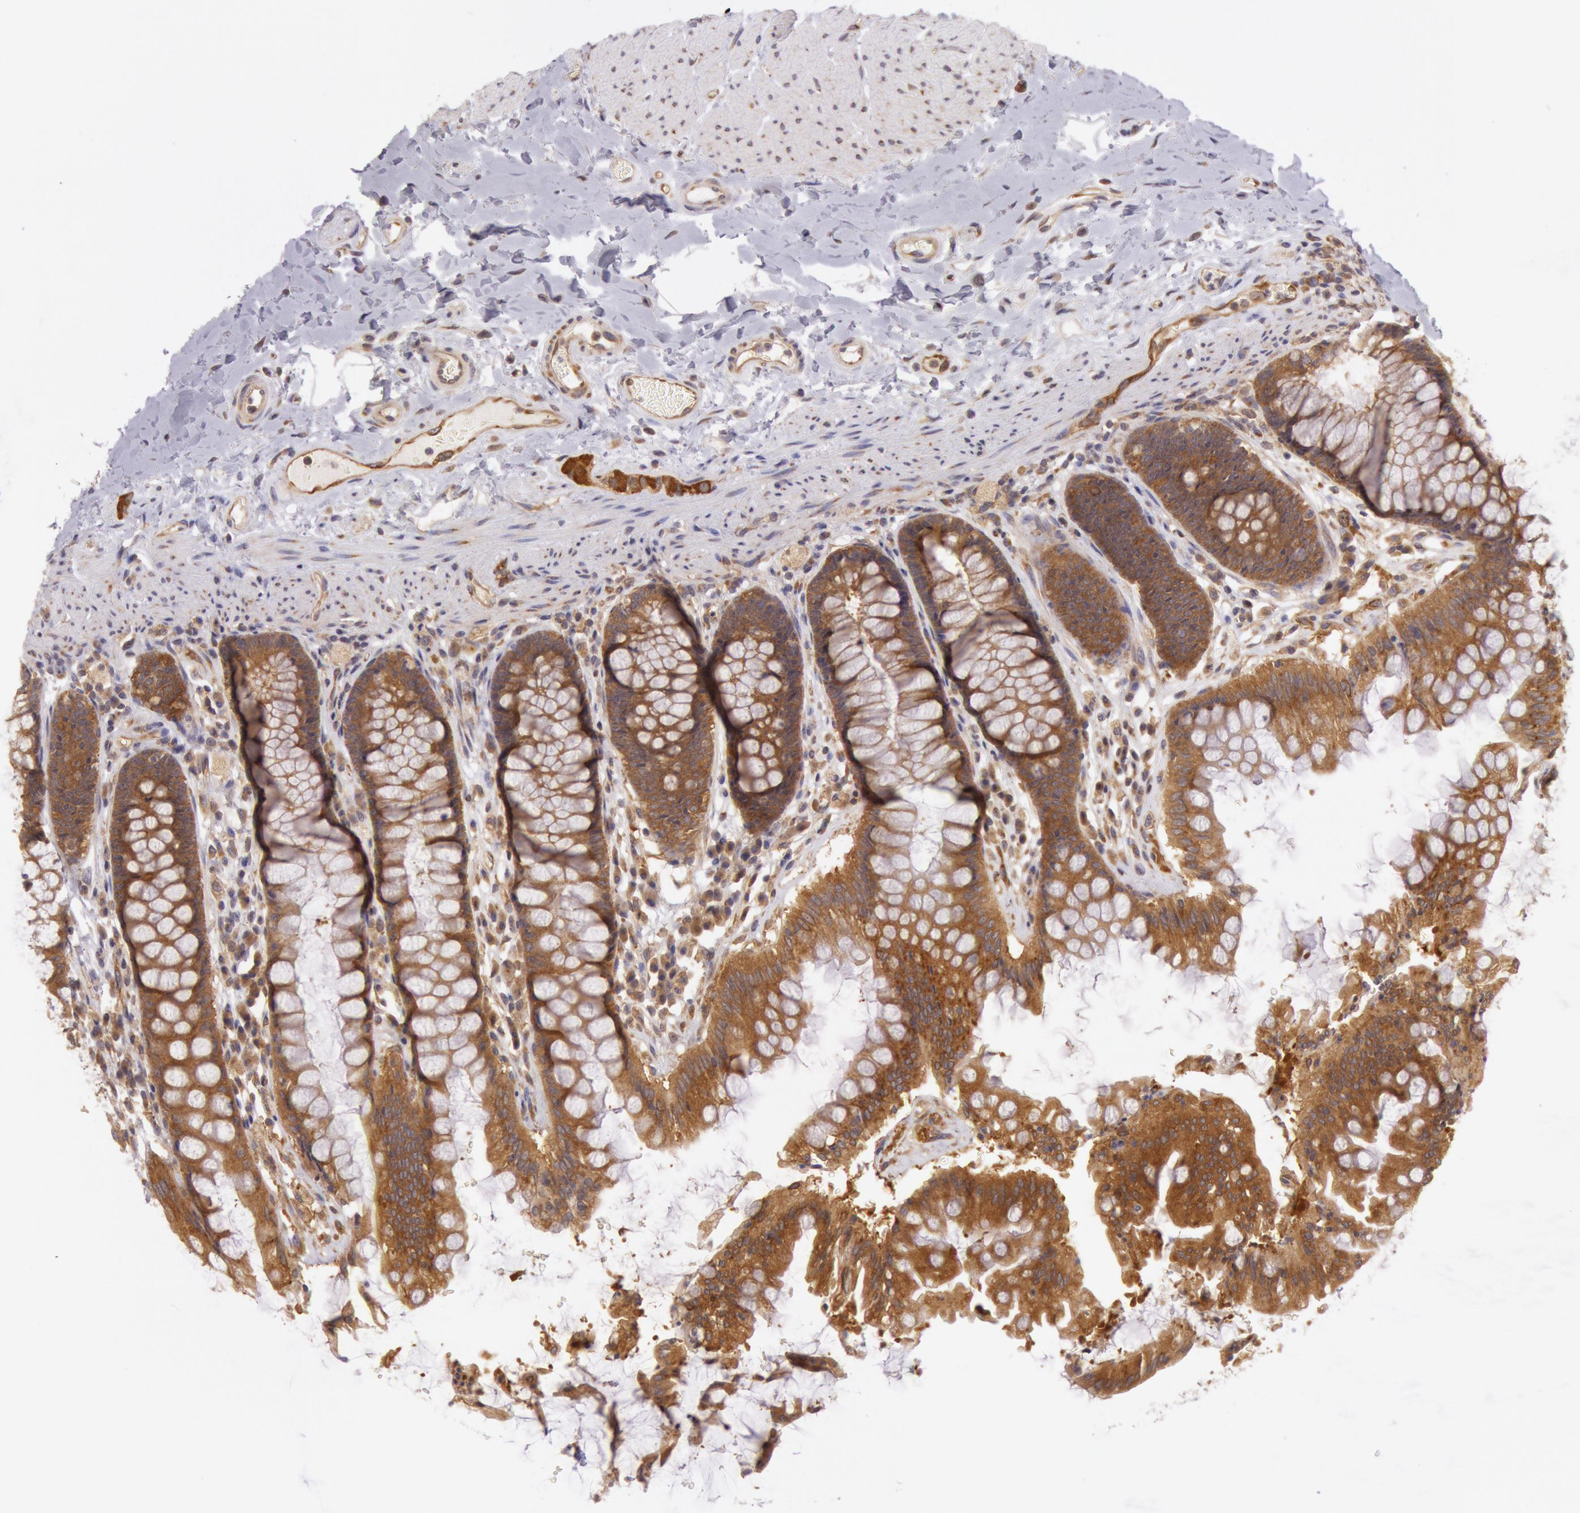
{"staining": {"intensity": "moderate", "quantity": ">75%", "location": "cytoplasmic/membranous"}, "tissue": "rectum", "cell_type": "Glandular cells", "image_type": "normal", "snomed": [{"axis": "morphology", "description": "Normal tissue, NOS"}, {"axis": "topography", "description": "Rectum"}], "caption": "Immunohistochemical staining of benign rectum displays >75% levels of moderate cytoplasmic/membranous protein expression in approximately >75% of glandular cells. Immunohistochemistry stains the protein of interest in brown and the nuclei are stained blue.", "gene": "CHUK", "patient": {"sex": "female", "age": 46}}